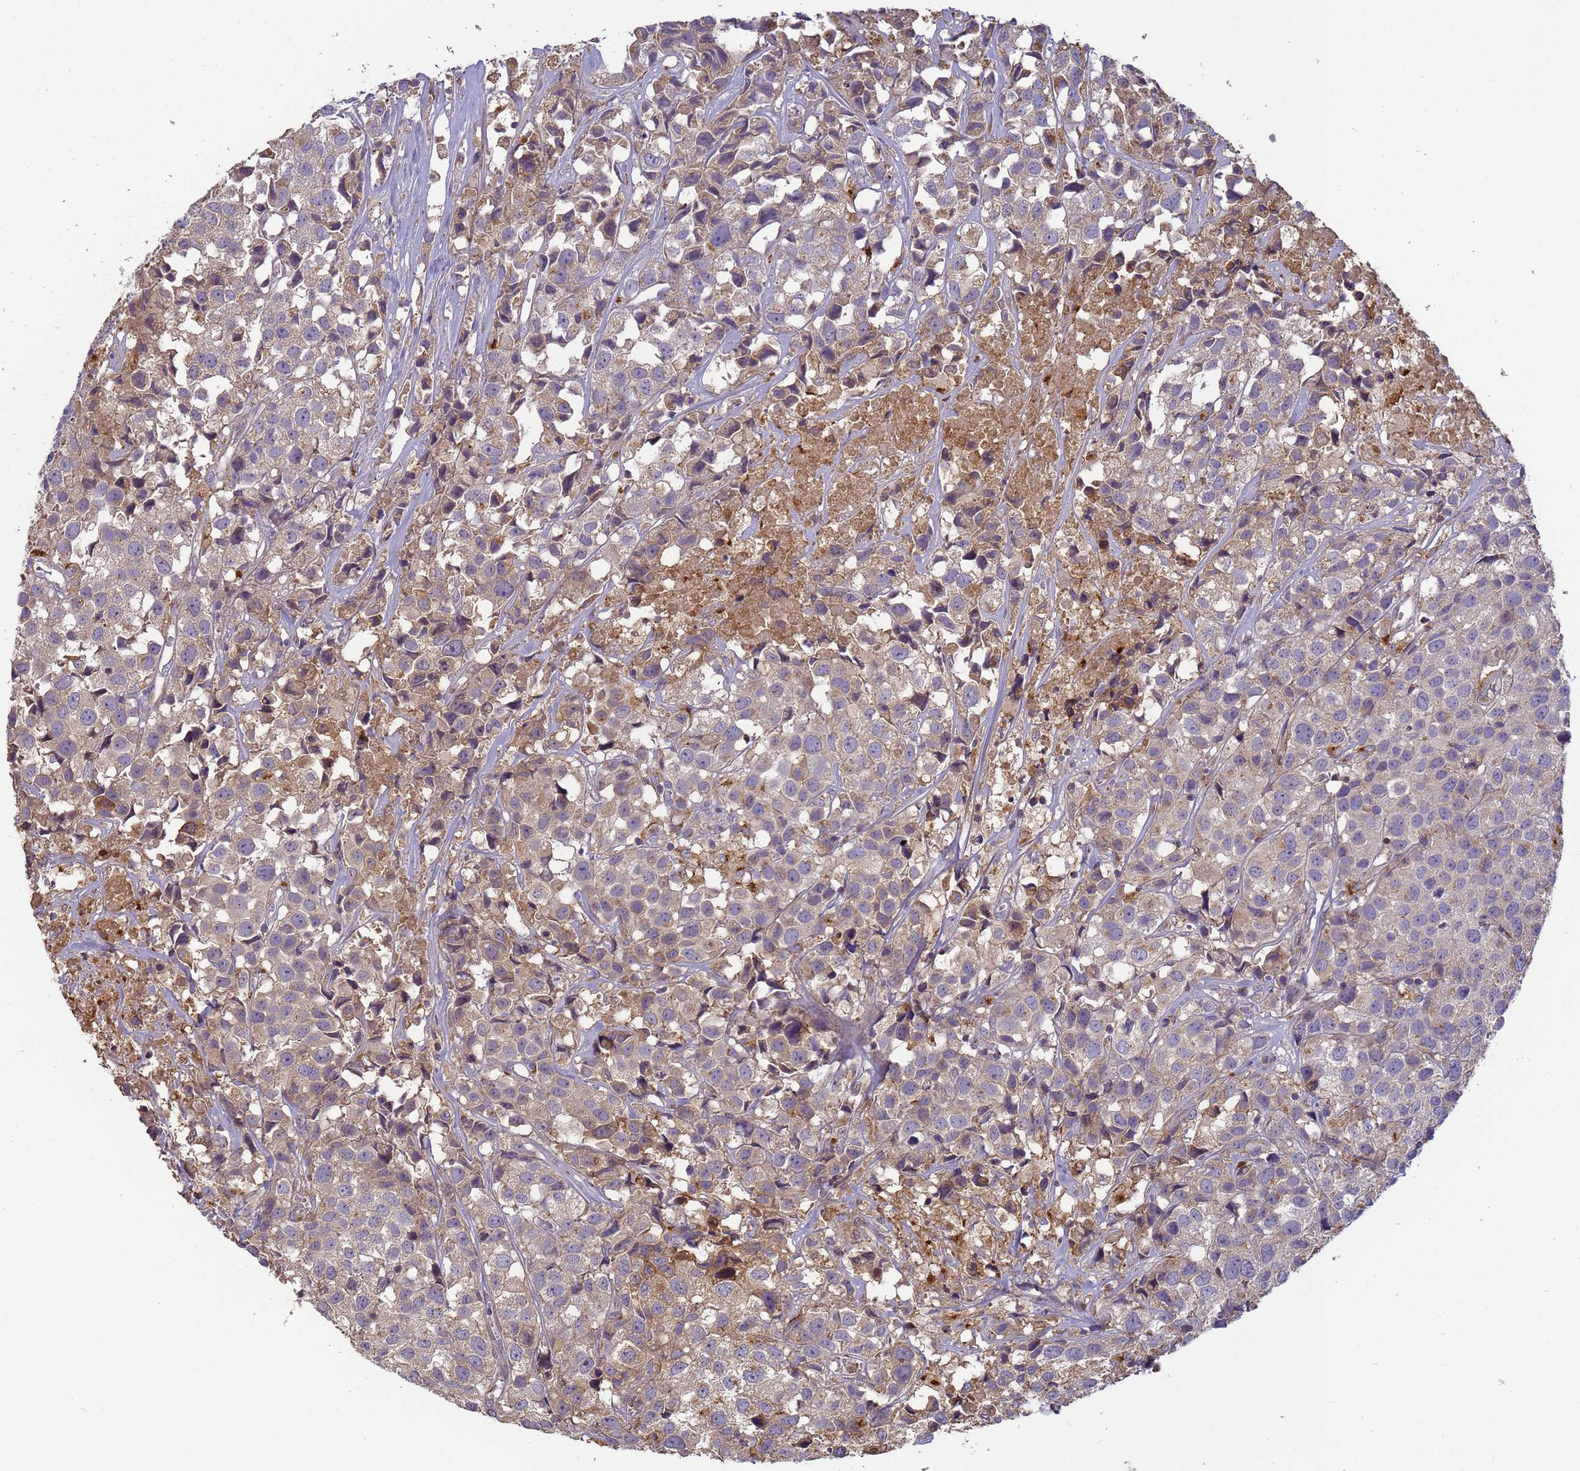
{"staining": {"intensity": "moderate", "quantity": "<25%", "location": "cytoplasmic/membranous"}, "tissue": "urothelial cancer", "cell_type": "Tumor cells", "image_type": "cancer", "snomed": [{"axis": "morphology", "description": "Urothelial carcinoma, High grade"}, {"axis": "topography", "description": "Urinary bladder"}], "caption": "IHC photomicrograph of urothelial cancer stained for a protein (brown), which reveals low levels of moderate cytoplasmic/membranous expression in about <25% of tumor cells.", "gene": "M6PR", "patient": {"sex": "female", "age": 75}}